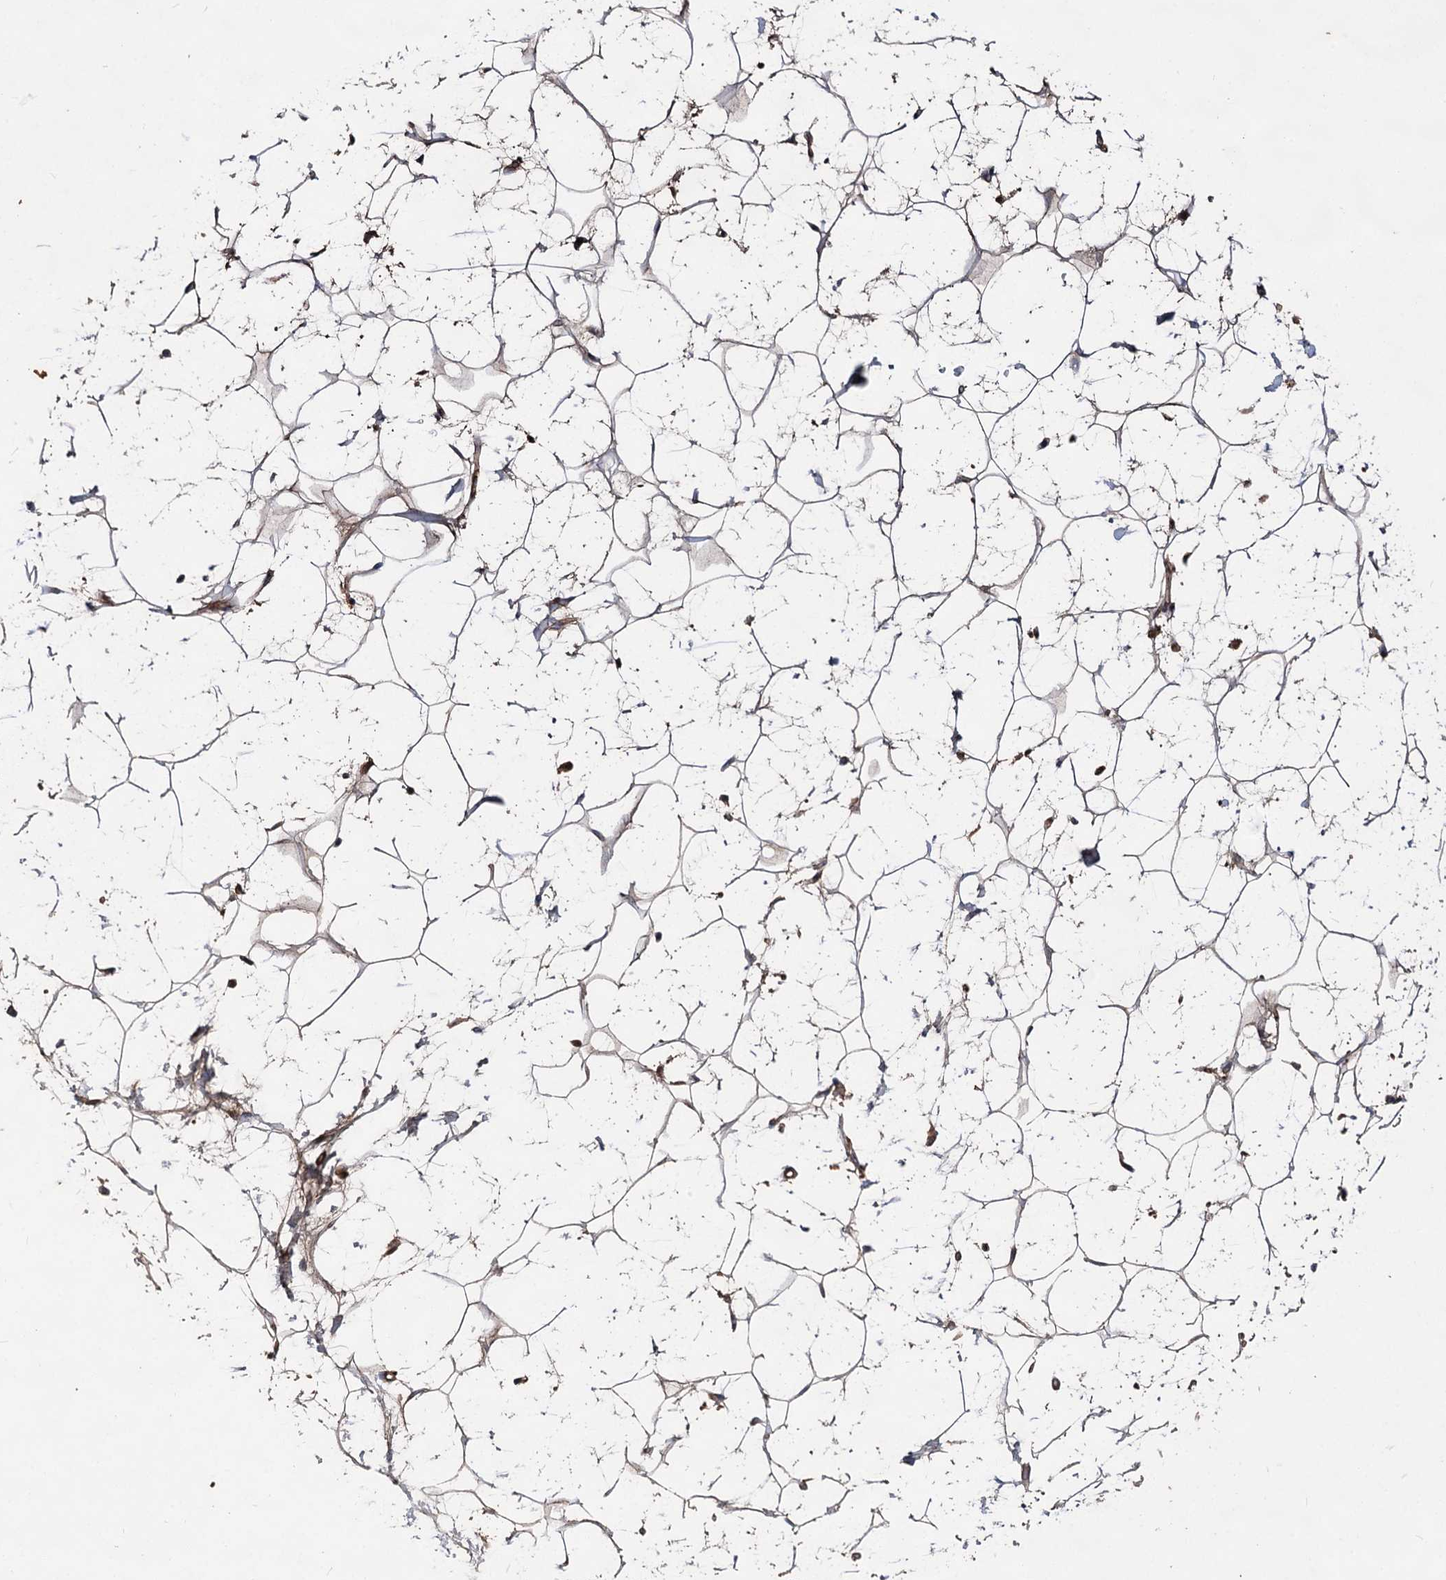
{"staining": {"intensity": "moderate", "quantity": ">75%", "location": "cytoplasmic/membranous"}, "tissue": "adipose tissue", "cell_type": "Adipocytes", "image_type": "normal", "snomed": [{"axis": "morphology", "description": "Normal tissue, NOS"}, {"axis": "topography", "description": "Breast"}], "caption": "Protein analysis of unremarkable adipose tissue reveals moderate cytoplasmic/membranous positivity in about >75% of adipocytes. The staining is performed using DAB (3,3'-diaminobenzidine) brown chromogen to label protein expression. The nuclei are counter-stained blue using hematoxylin.", "gene": "TEX9", "patient": {"sex": "female", "age": 26}}